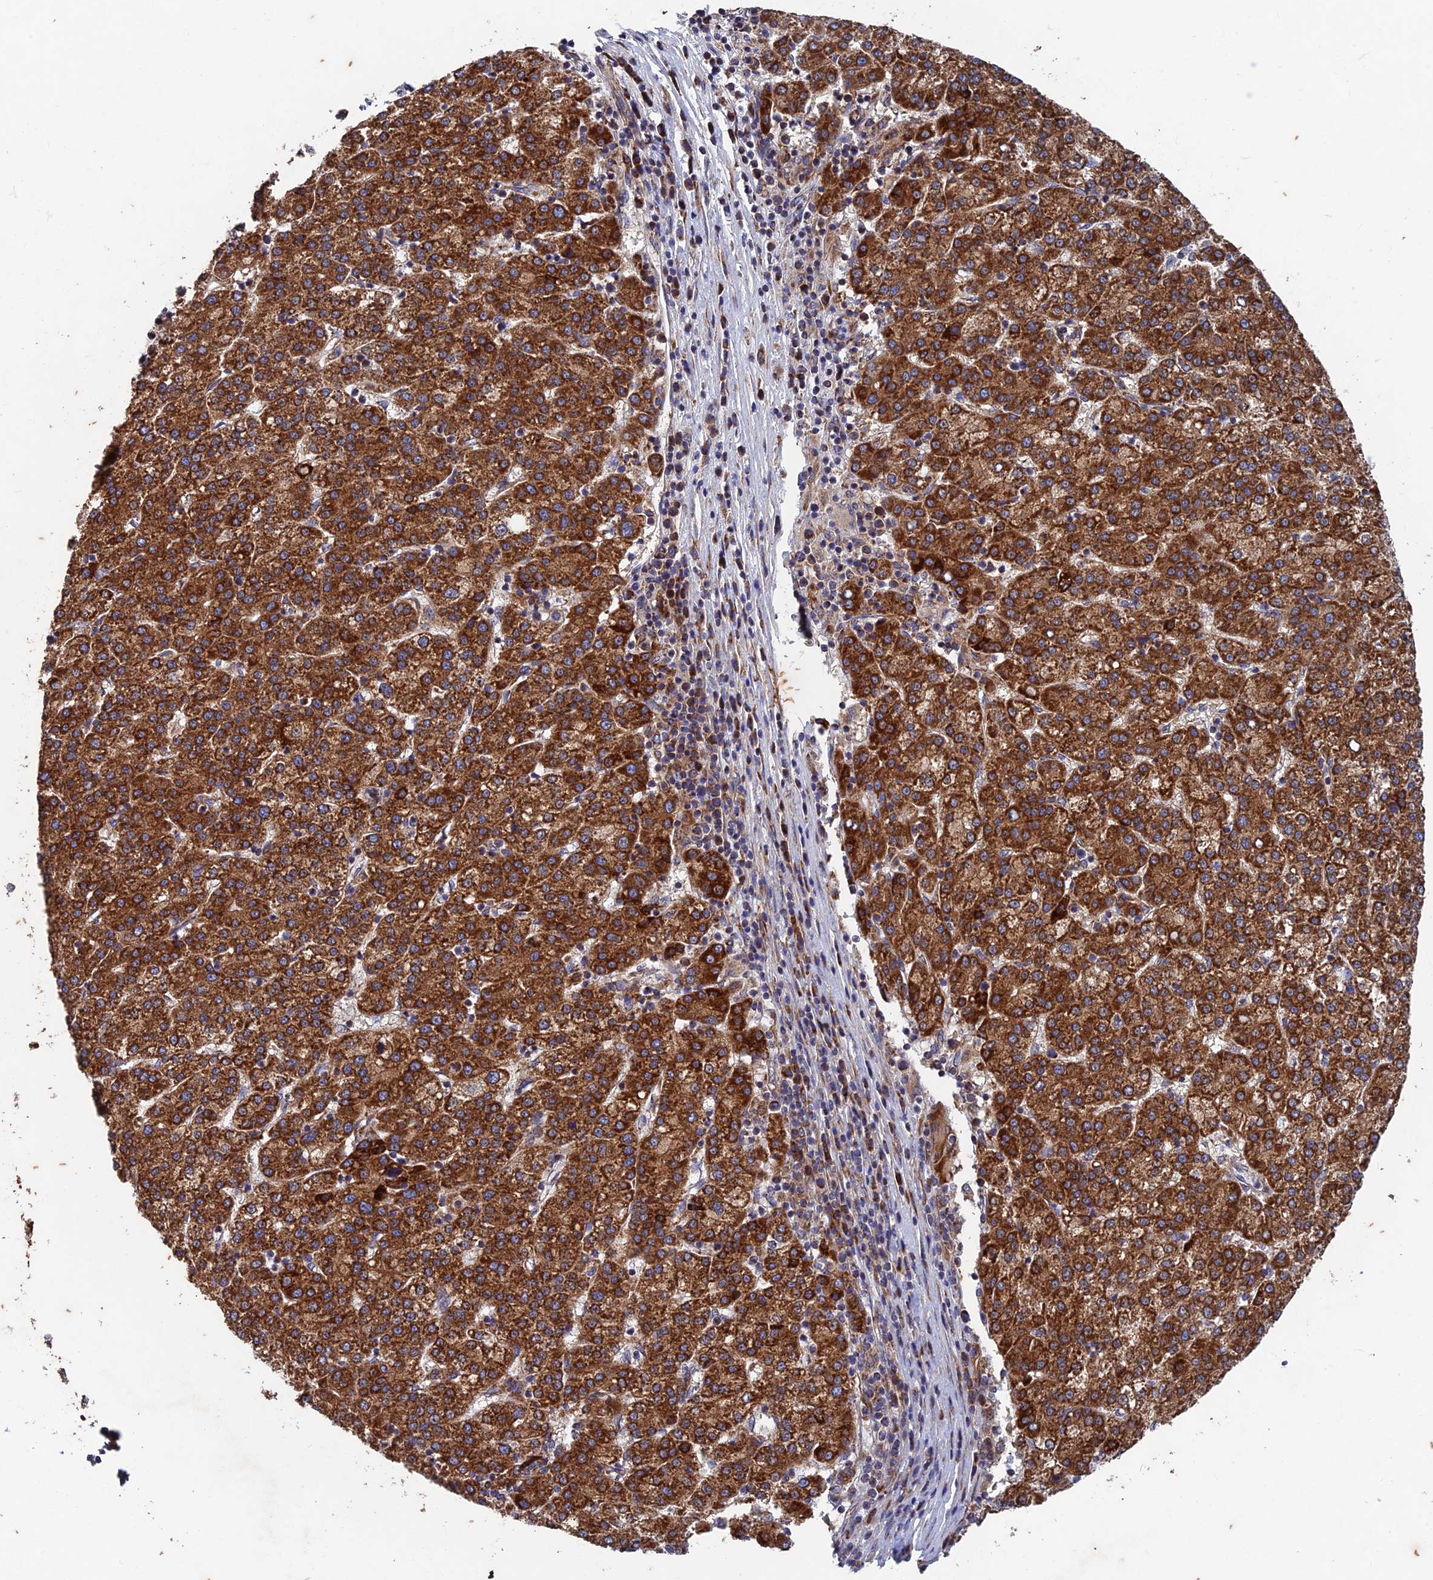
{"staining": {"intensity": "strong", "quantity": ">75%", "location": "cytoplasmic/membranous"}, "tissue": "liver cancer", "cell_type": "Tumor cells", "image_type": "cancer", "snomed": [{"axis": "morphology", "description": "Carcinoma, Hepatocellular, NOS"}, {"axis": "topography", "description": "Liver"}], "caption": "Immunohistochemistry (IHC) histopathology image of neoplastic tissue: liver cancer stained using immunohistochemistry shows high levels of strong protein expression localized specifically in the cytoplasmic/membranous of tumor cells, appearing as a cytoplasmic/membranous brown color.", "gene": "AP4S1", "patient": {"sex": "female", "age": 58}}